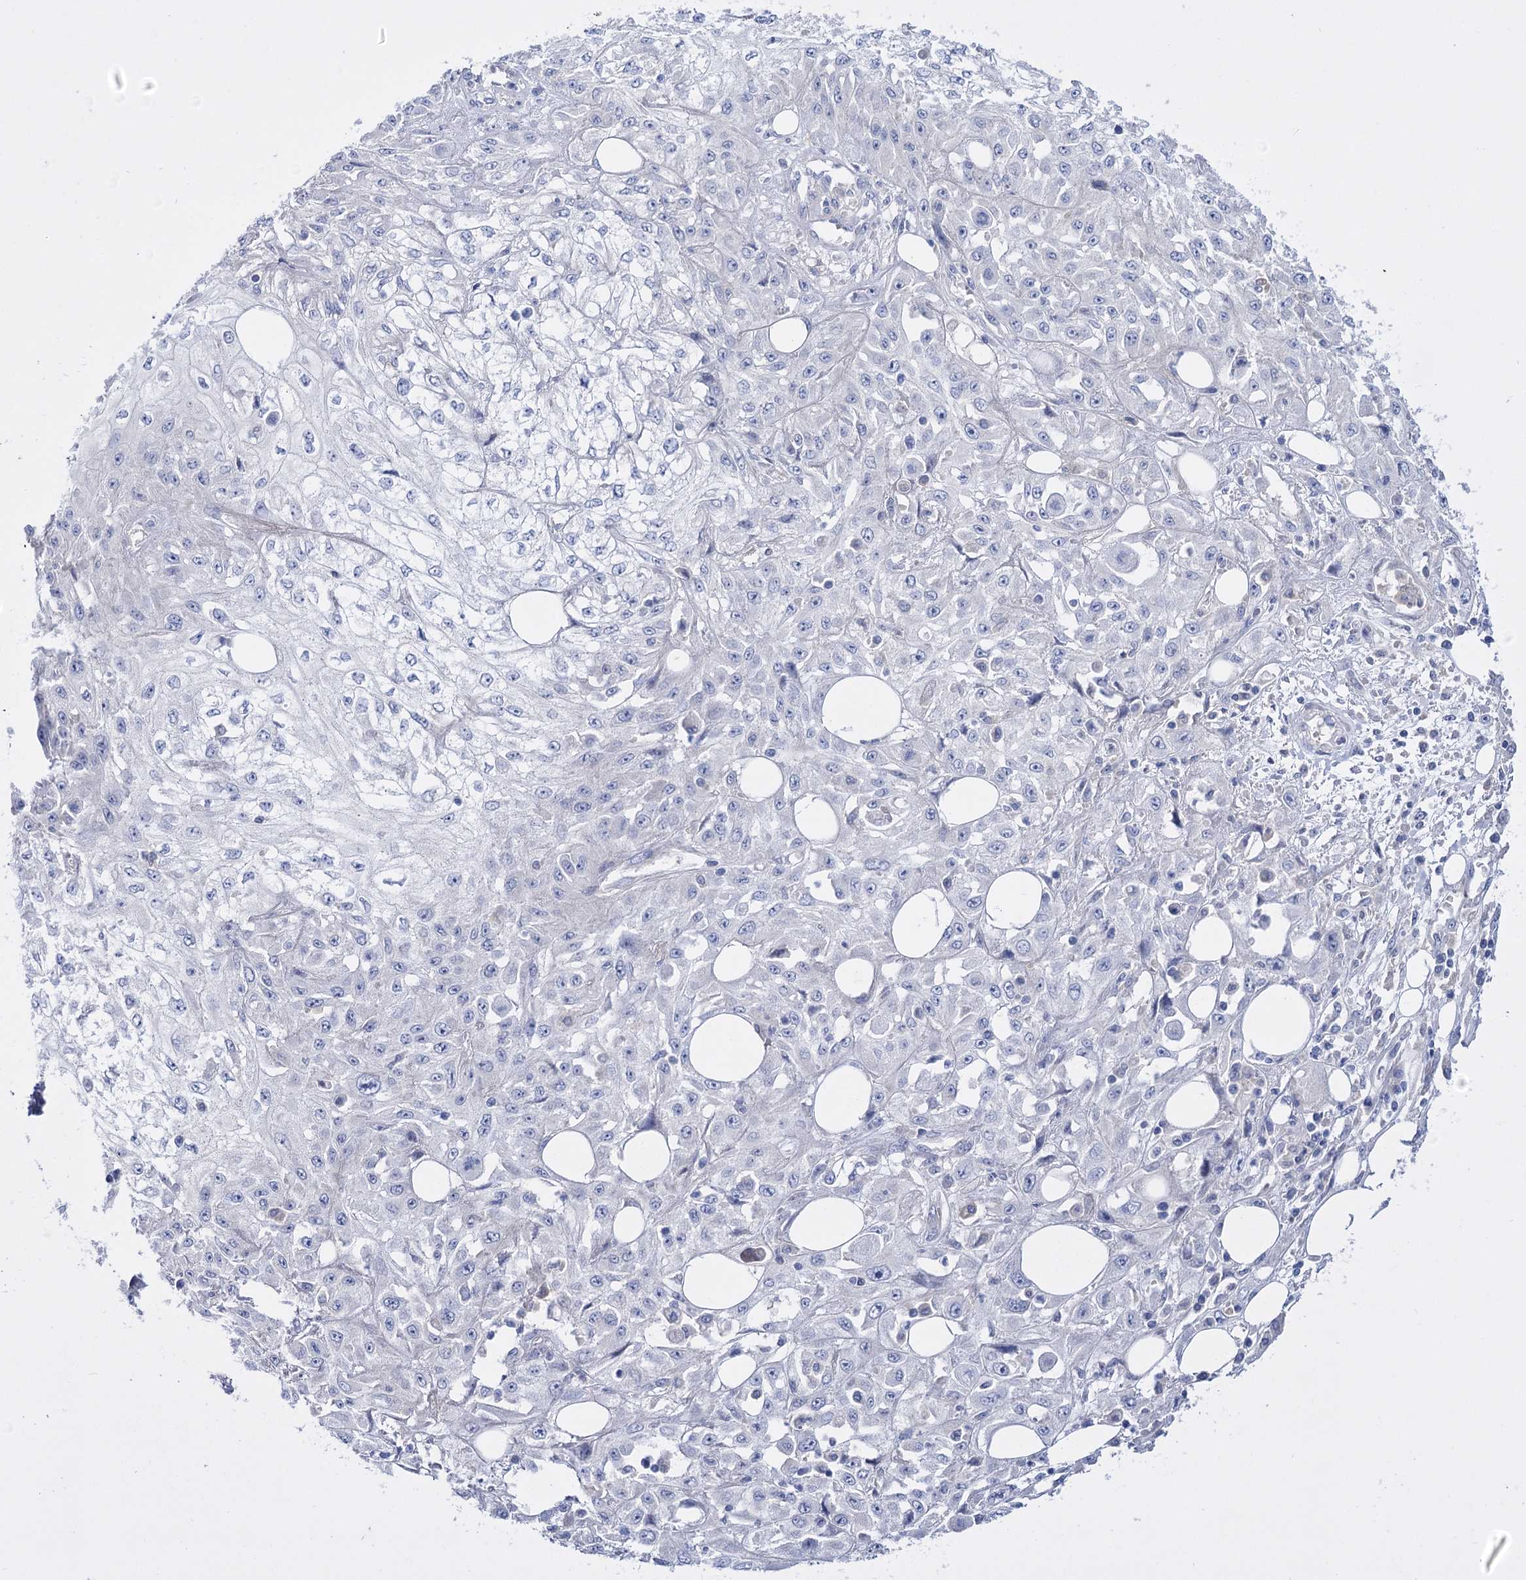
{"staining": {"intensity": "negative", "quantity": "none", "location": "none"}, "tissue": "skin cancer", "cell_type": "Tumor cells", "image_type": "cancer", "snomed": [{"axis": "morphology", "description": "Squamous cell carcinoma, NOS"}, {"axis": "morphology", "description": "Squamous cell carcinoma, metastatic, NOS"}, {"axis": "topography", "description": "Skin"}, {"axis": "topography", "description": "Lymph node"}], "caption": "Skin squamous cell carcinoma was stained to show a protein in brown. There is no significant positivity in tumor cells.", "gene": "LRRC34", "patient": {"sex": "male", "age": 75}}